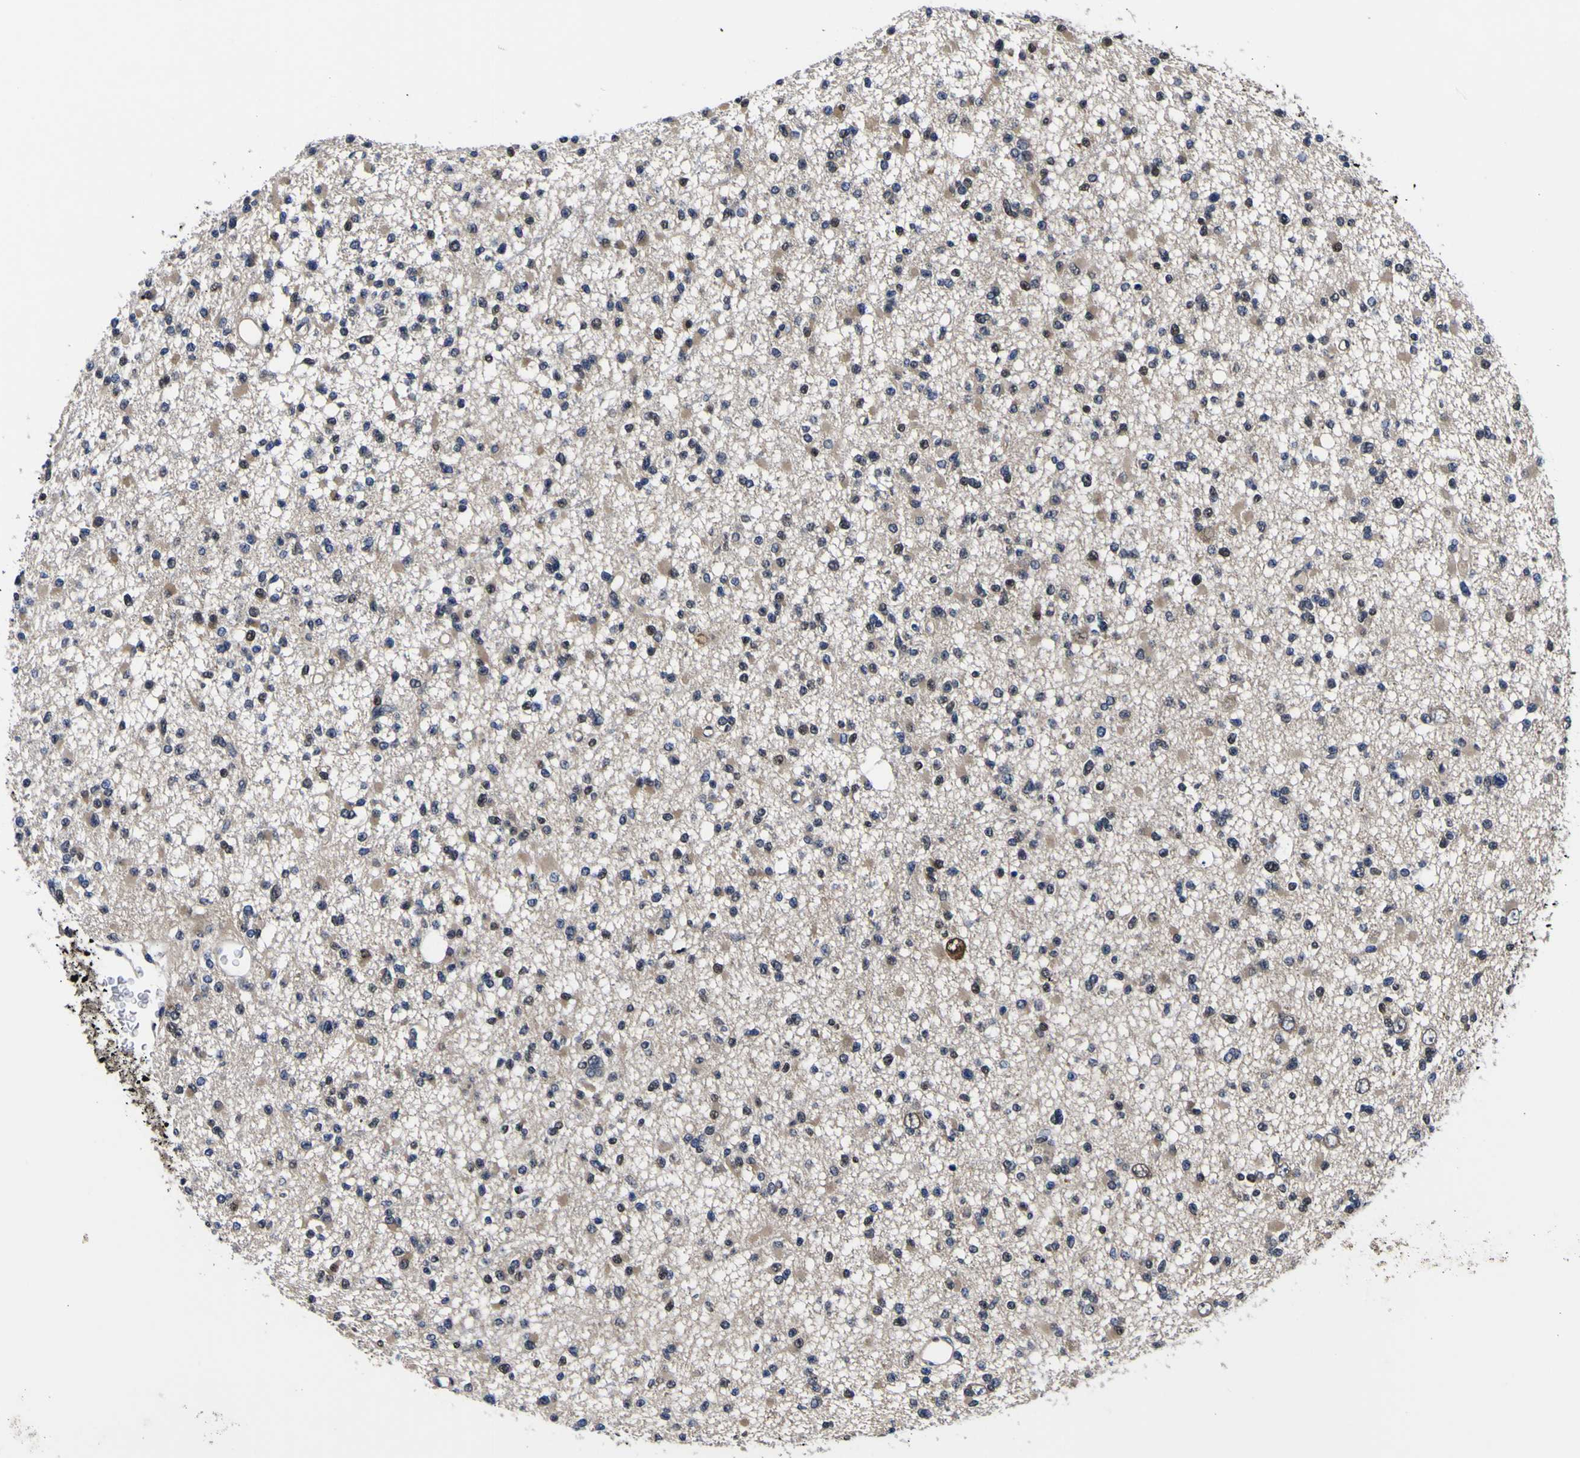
{"staining": {"intensity": "weak", "quantity": "25%-75%", "location": "cytoplasmic/membranous"}, "tissue": "glioma", "cell_type": "Tumor cells", "image_type": "cancer", "snomed": [{"axis": "morphology", "description": "Glioma, malignant, Low grade"}, {"axis": "topography", "description": "Brain"}], "caption": "Glioma tissue displays weak cytoplasmic/membranous staining in approximately 25%-75% of tumor cells", "gene": "FAM110B", "patient": {"sex": "female", "age": 22}}